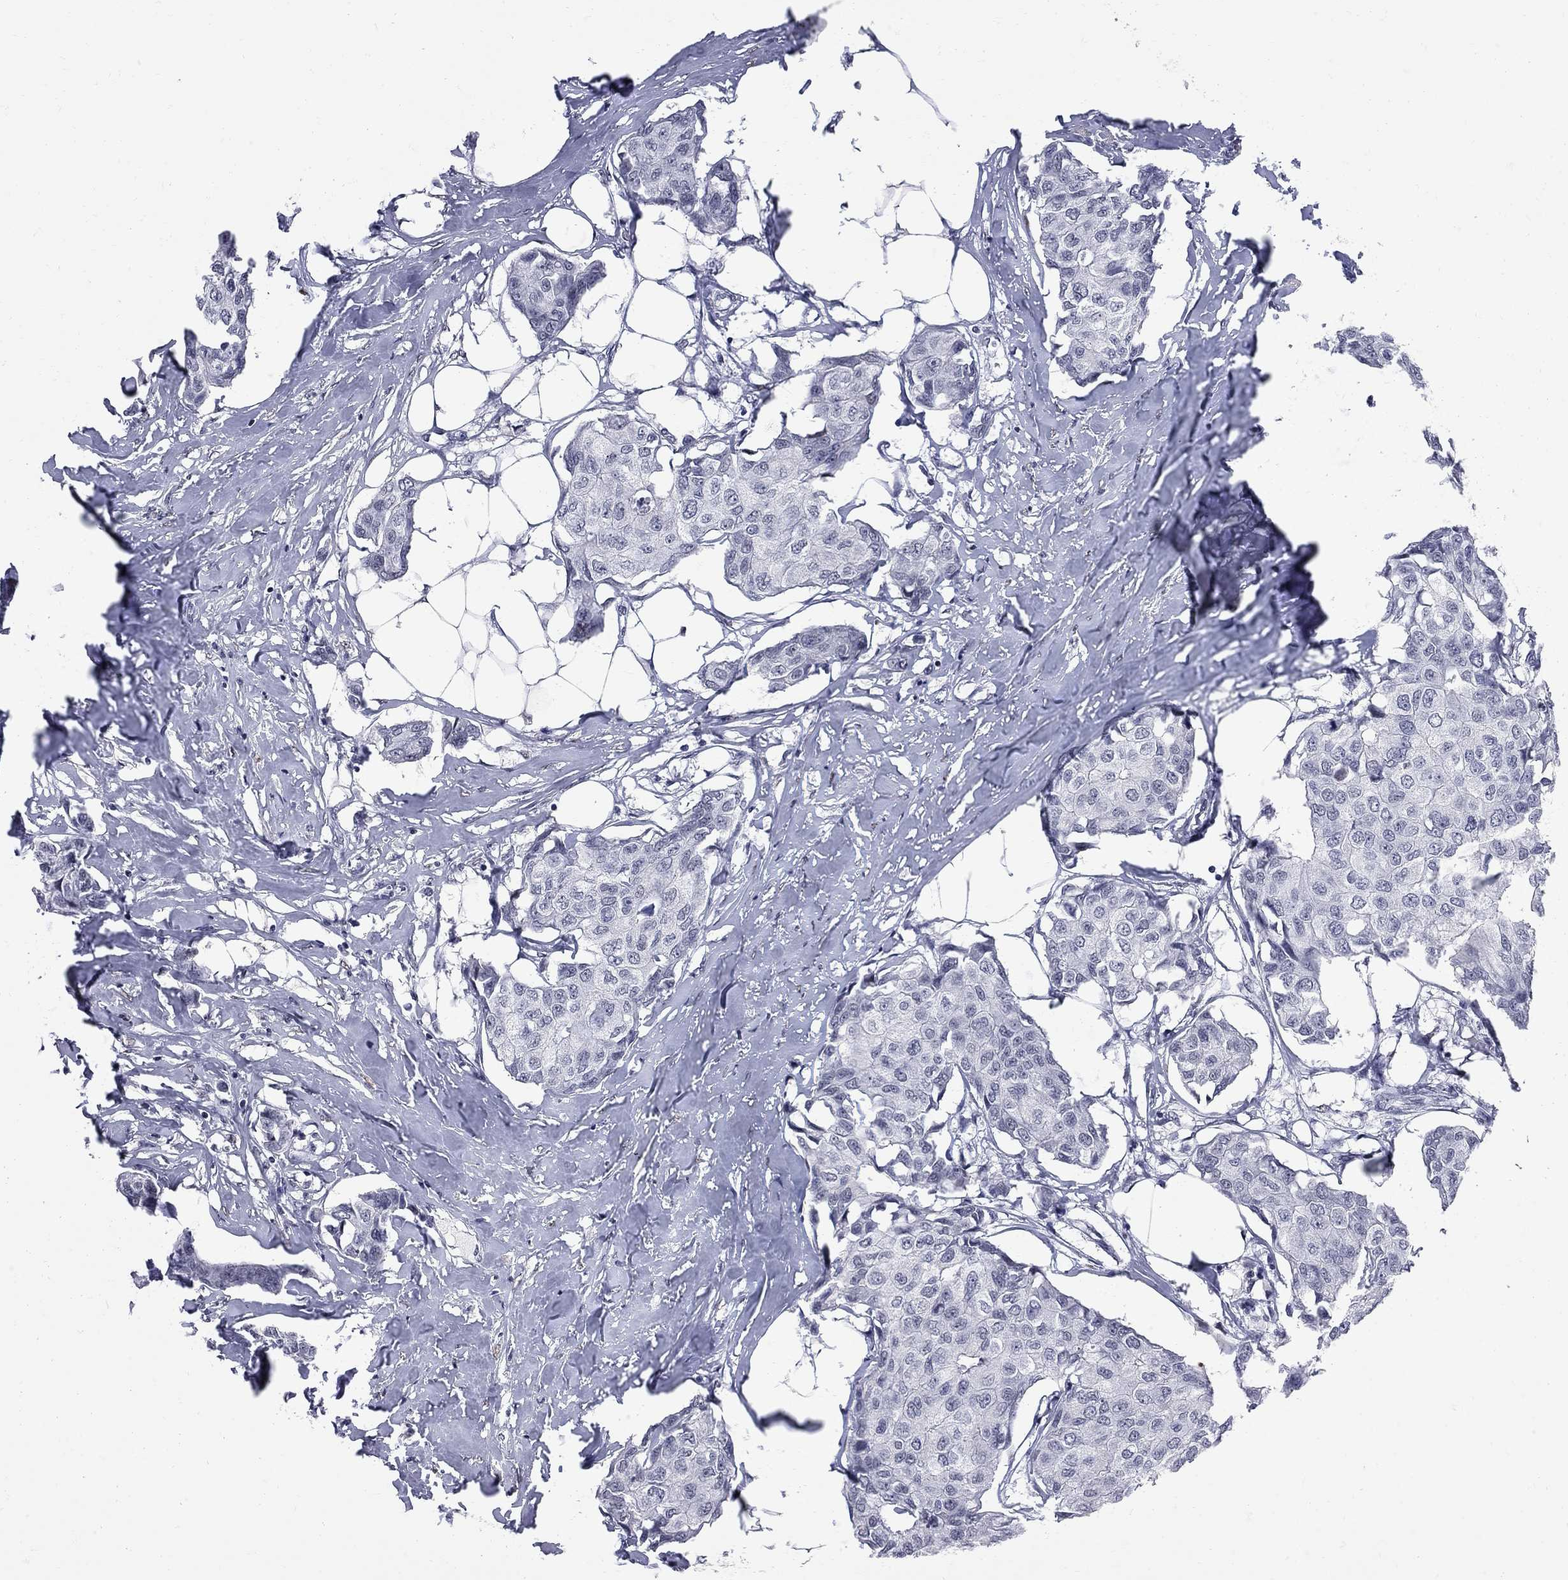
{"staining": {"intensity": "negative", "quantity": "none", "location": "none"}, "tissue": "breast cancer", "cell_type": "Tumor cells", "image_type": "cancer", "snomed": [{"axis": "morphology", "description": "Duct carcinoma"}, {"axis": "topography", "description": "Breast"}], "caption": "Breast infiltrating ductal carcinoma was stained to show a protein in brown. There is no significant expression in tumor cells.", "gene": "ZBTB47", "patient": {"sex": "female", "age": 80}}